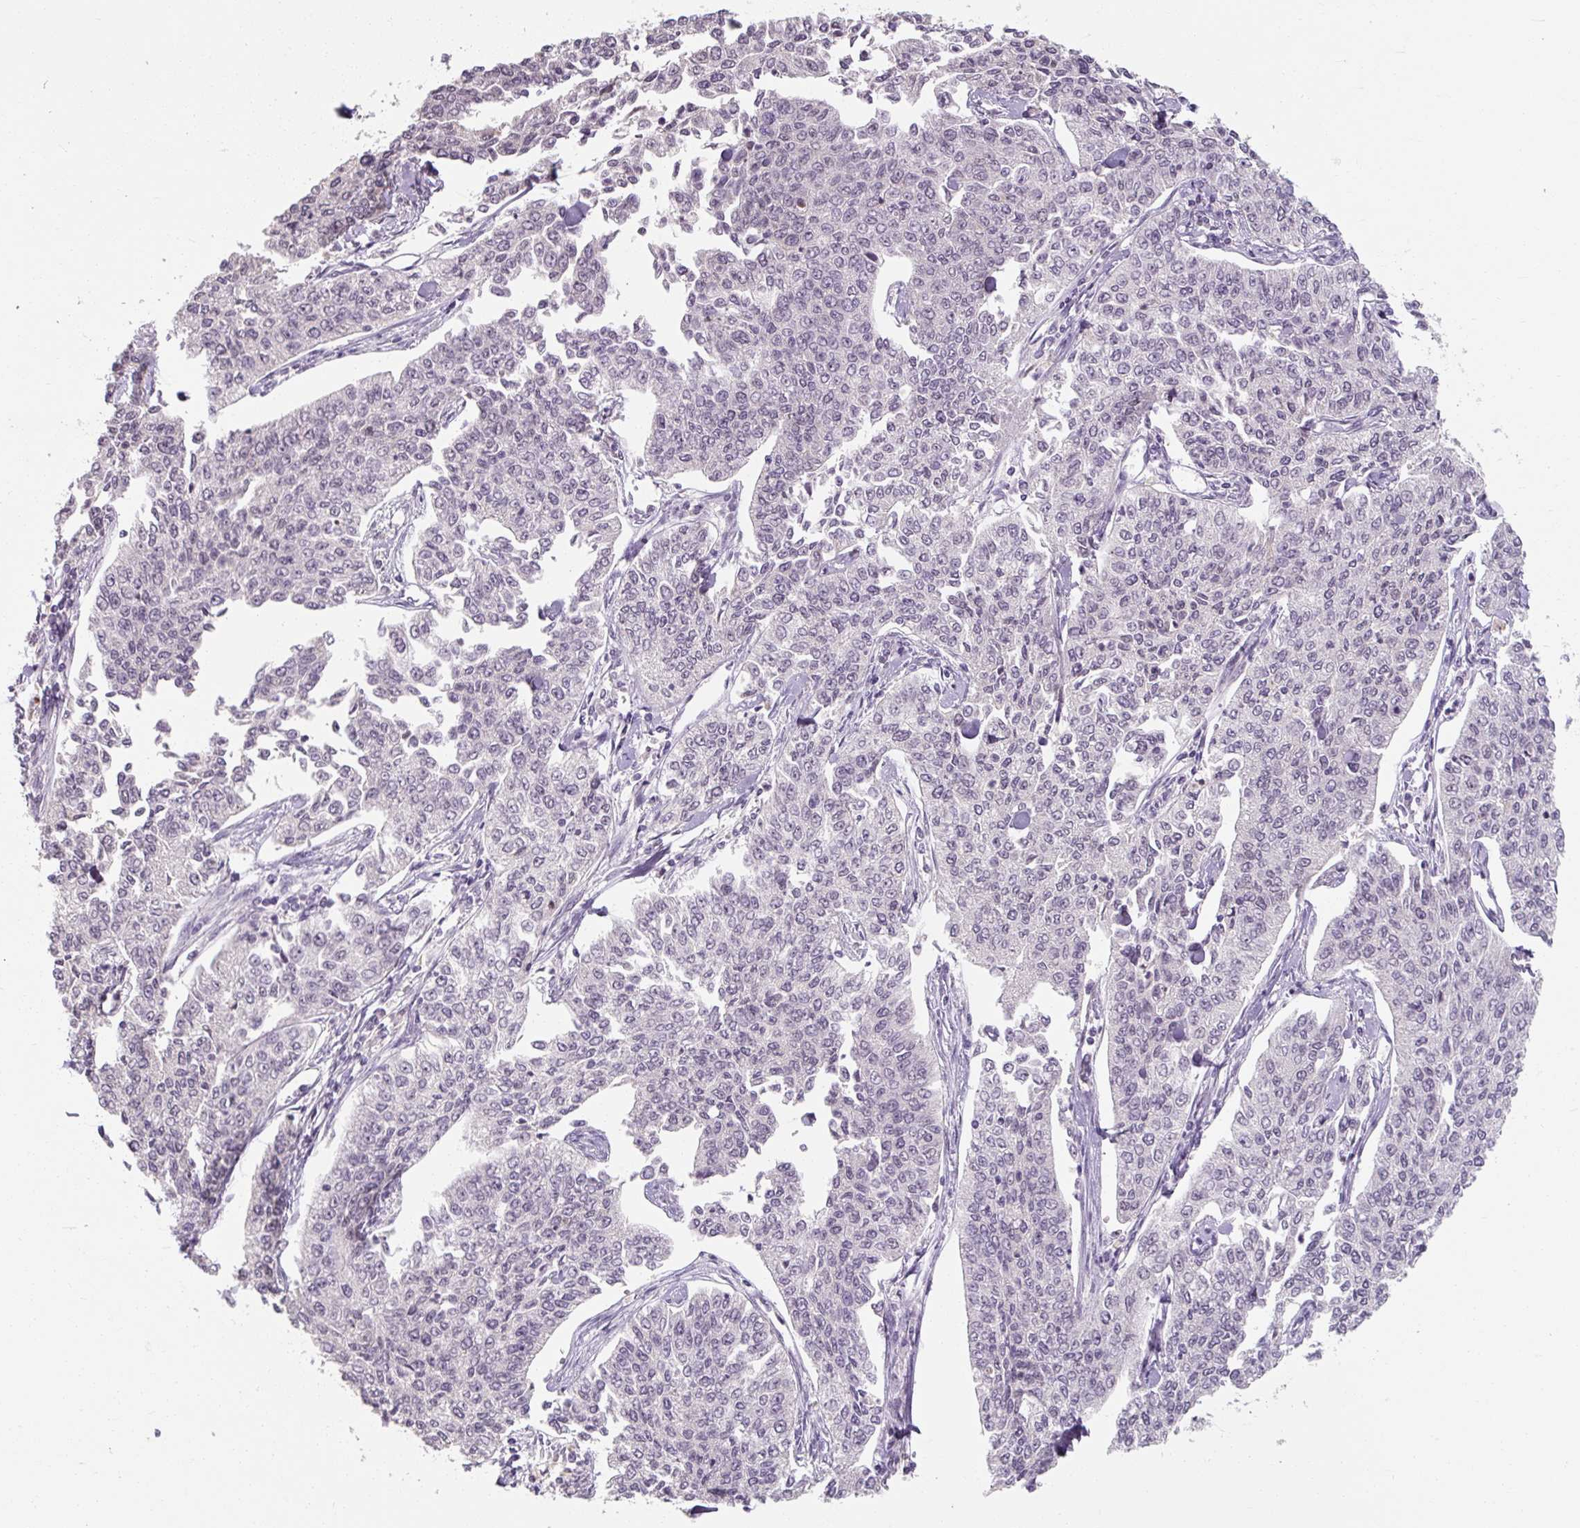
{"staining": {"intensity": "negative", "quantity": "none", "location": "none"}, "tissue": "cervical cancer", "cell_type": "Tumor cells", "image_type": "cancer", "snomed": [{"axis": "morphology", "description": "Squamous cell carcinoma, NOS"}, {"axis": "topography", "description": "Cervix"}], "caption": "Immunohistochemistry of cervical squamous cell carcinoma reveals no staining in tumor cells. (DAB immunohistochemistry visualized using brightfield microscopy, high magnification).", "gene": "ZFTRAF1", "patient": {"sex": "female", "age": 35}}